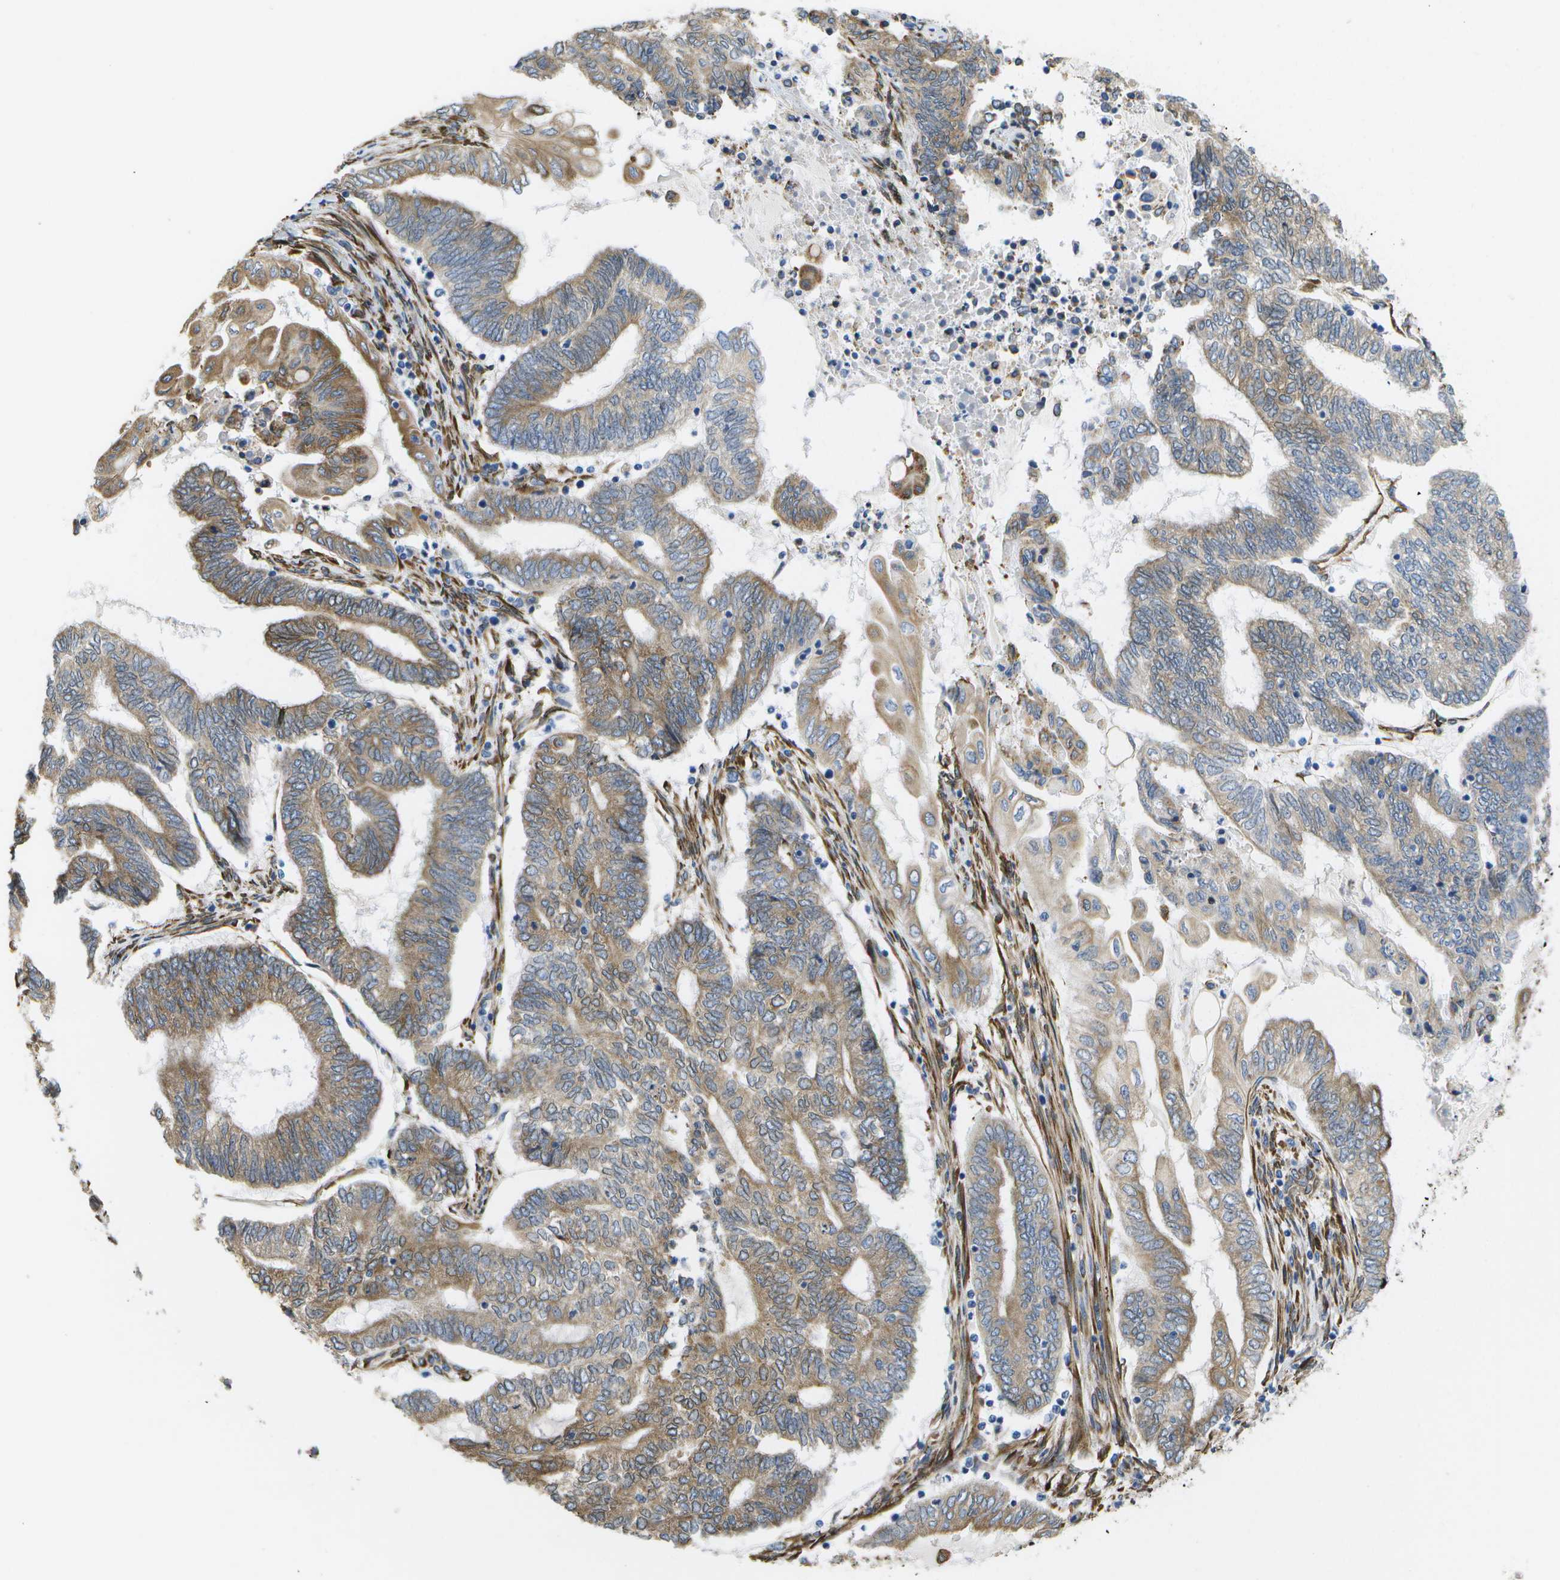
{"staining": {"intensity": "moderate", "quantity": ">75%", "location": "cytoplasmic/membranous"}, "tissue": "endometrial cancer", "cell_type": "Tumor cells", "image_type": "cancer", "snomed": [{"axis": "morphology", "description": "Adenocarcinoma, NOS"}, {"axis": "topography", "description": "Uterus"}, {"axis": "topography", "description": "Endometrium"}], "caption": "Tumor cells exhibit moderate cytoplasmic/membranous staining in about >75% of cells in endometrial cancer (adenocarcinoma).", "gene": "ZDHHC17", "patient": {"sex": "female", "age": 70}}